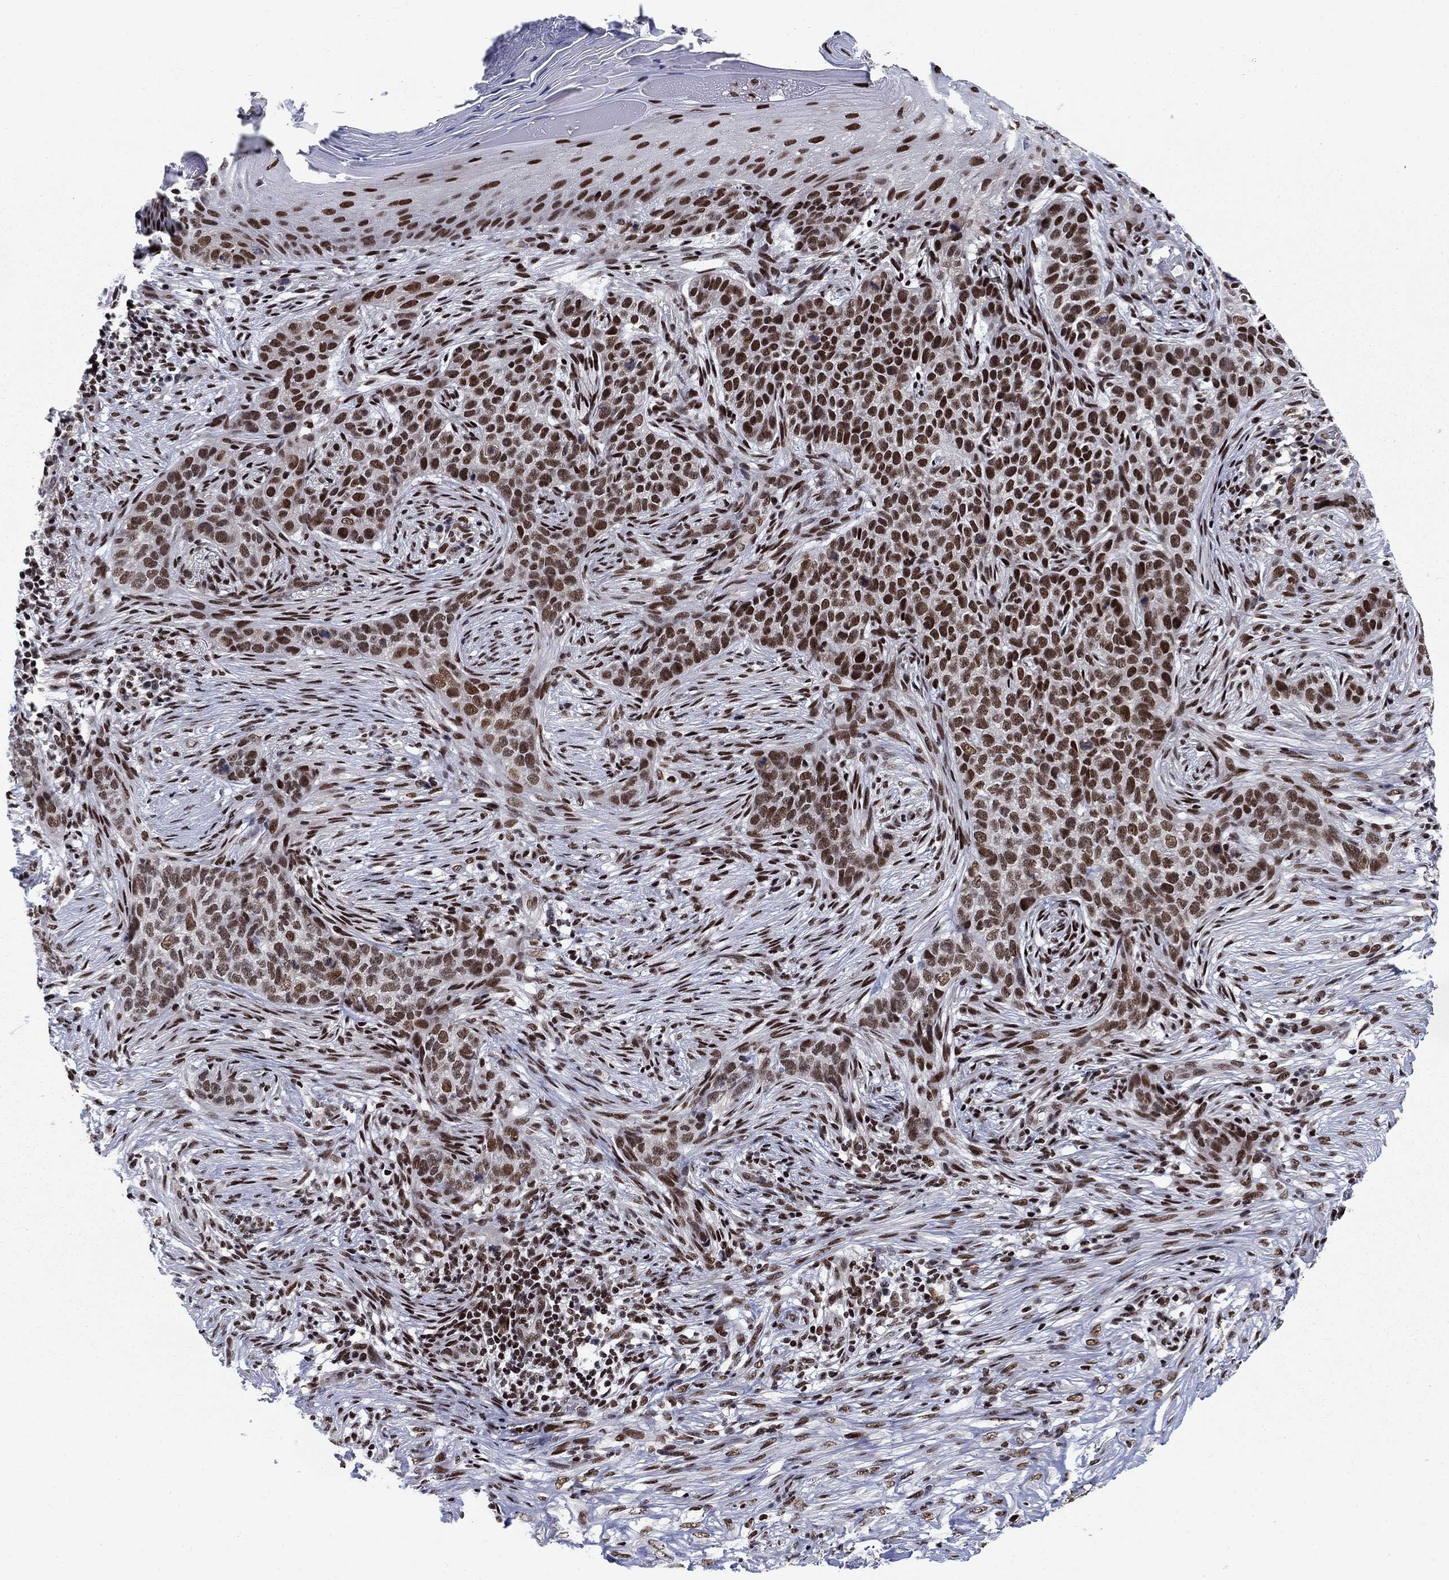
{"staining": {"intensity": "strong", "quantity": ">75%", "location": "nuclear"}, "tissue": "skin cancer", "cell_type": "Tumor cells", "image_type": "cancer", "snomed": [{"axis": "morphology", "description": "Squamous cell carcinoma, NOS"}, {"axis": "topography", "description": "Skin"}], "caption": "Immunohistochemistry (IHC) of human skin squamous cell carcinoma displays high levels of strong nuclear expression in approximately >75% of tumor cells.", "gene": "RPRD1B", "patient": {"sex": "male", "age": 88}}